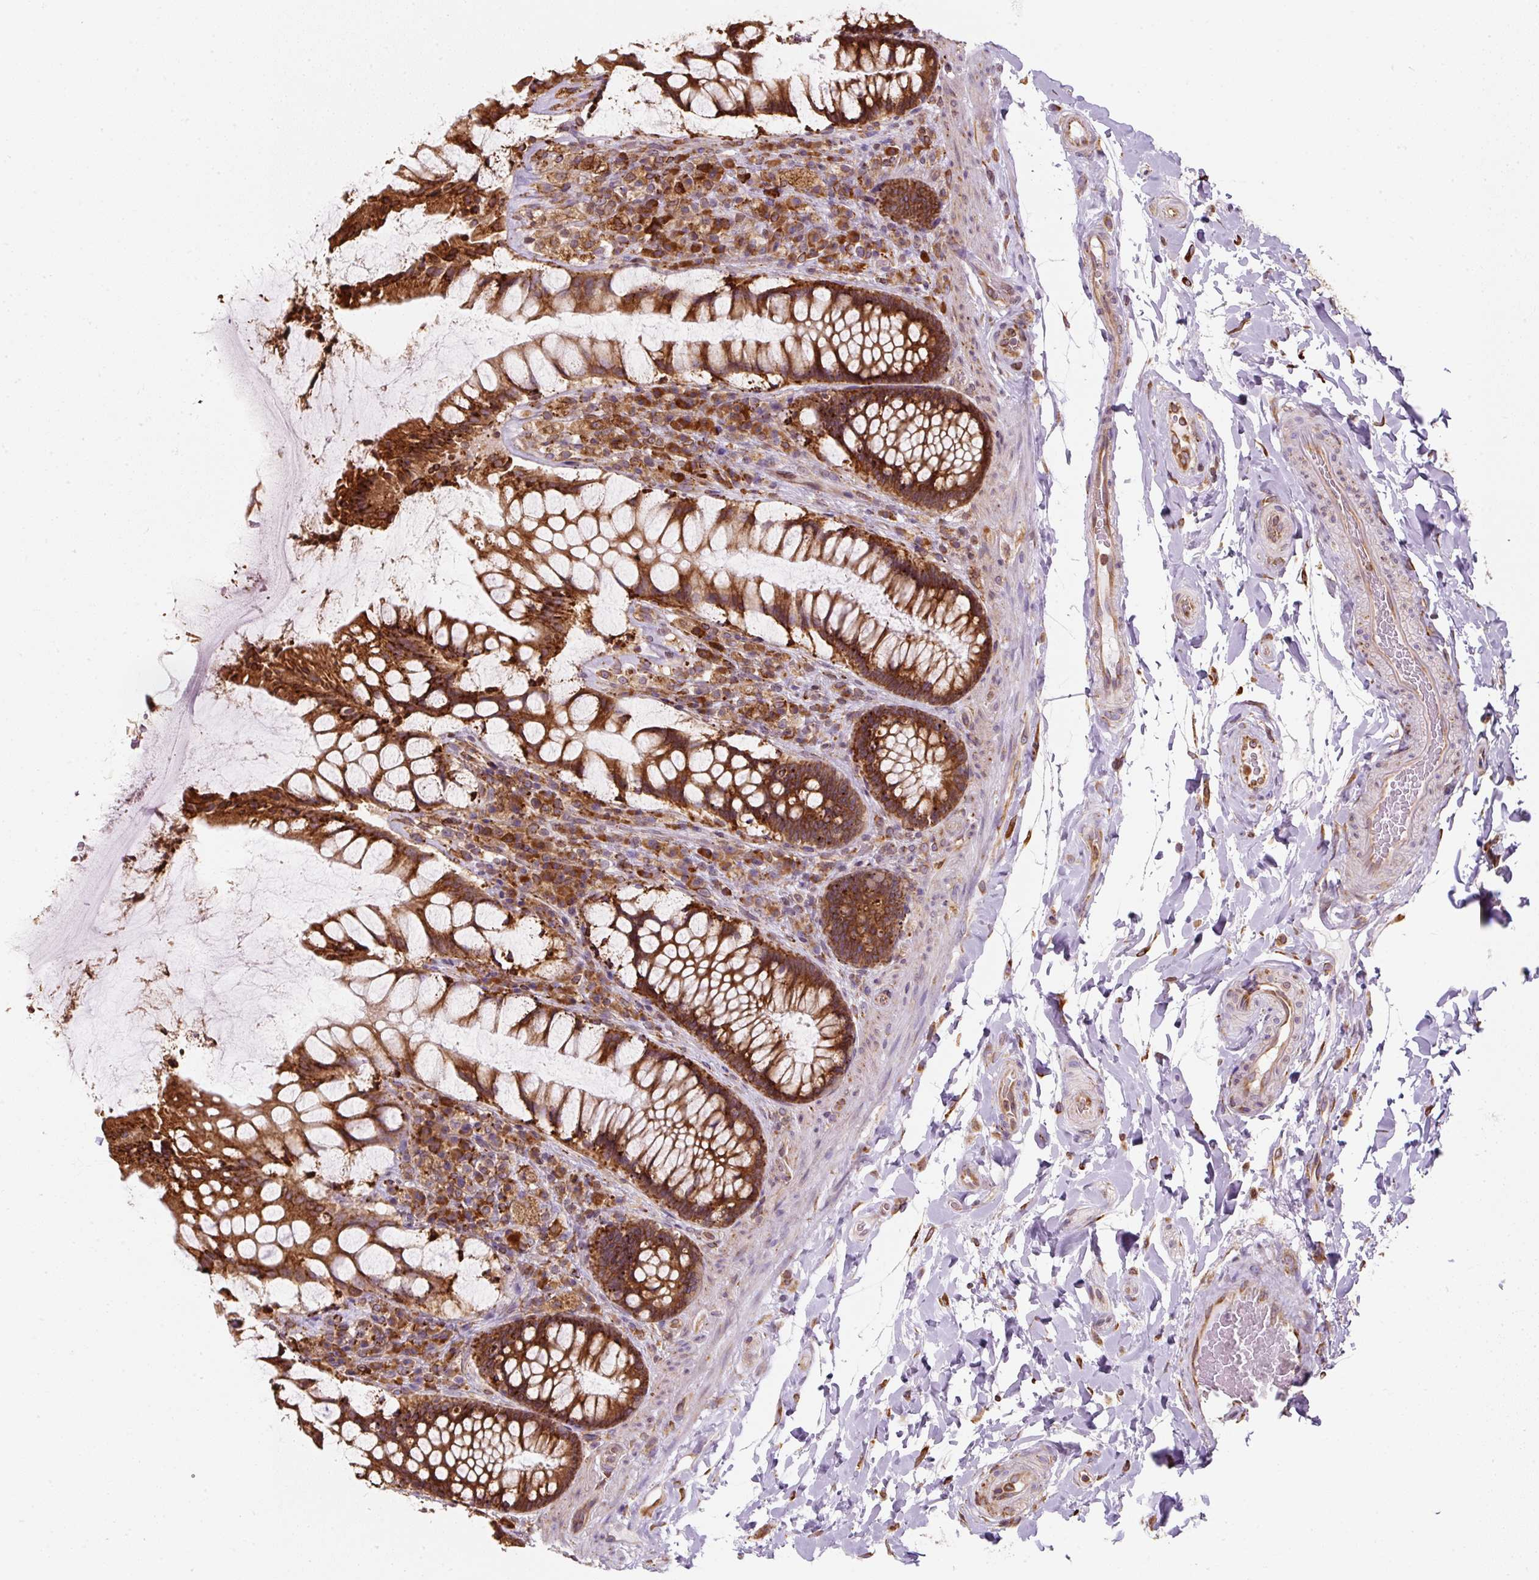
{"staining": {"intensity": "strong", "quantity": ">75%", "location": "cytoplasmic/membranous"}, "tissue": "rectum", "cell_type": "Glandular cells", "image_type": "normal", "snomed": [{"axis": "morphology", "description": "Normal tissue, NOS"}, {"axis": "topography", "description": "Rectum"}], "caption": "Rectum stained with DAB (3,3'-diaminobenzidine) immunohistochemistry displays high levels of strong cytoplasmic/membranous expression in about >75% of glandular cells.", "gene": "PRKCSH", "patient": {"sex": "female", "age": 58}}